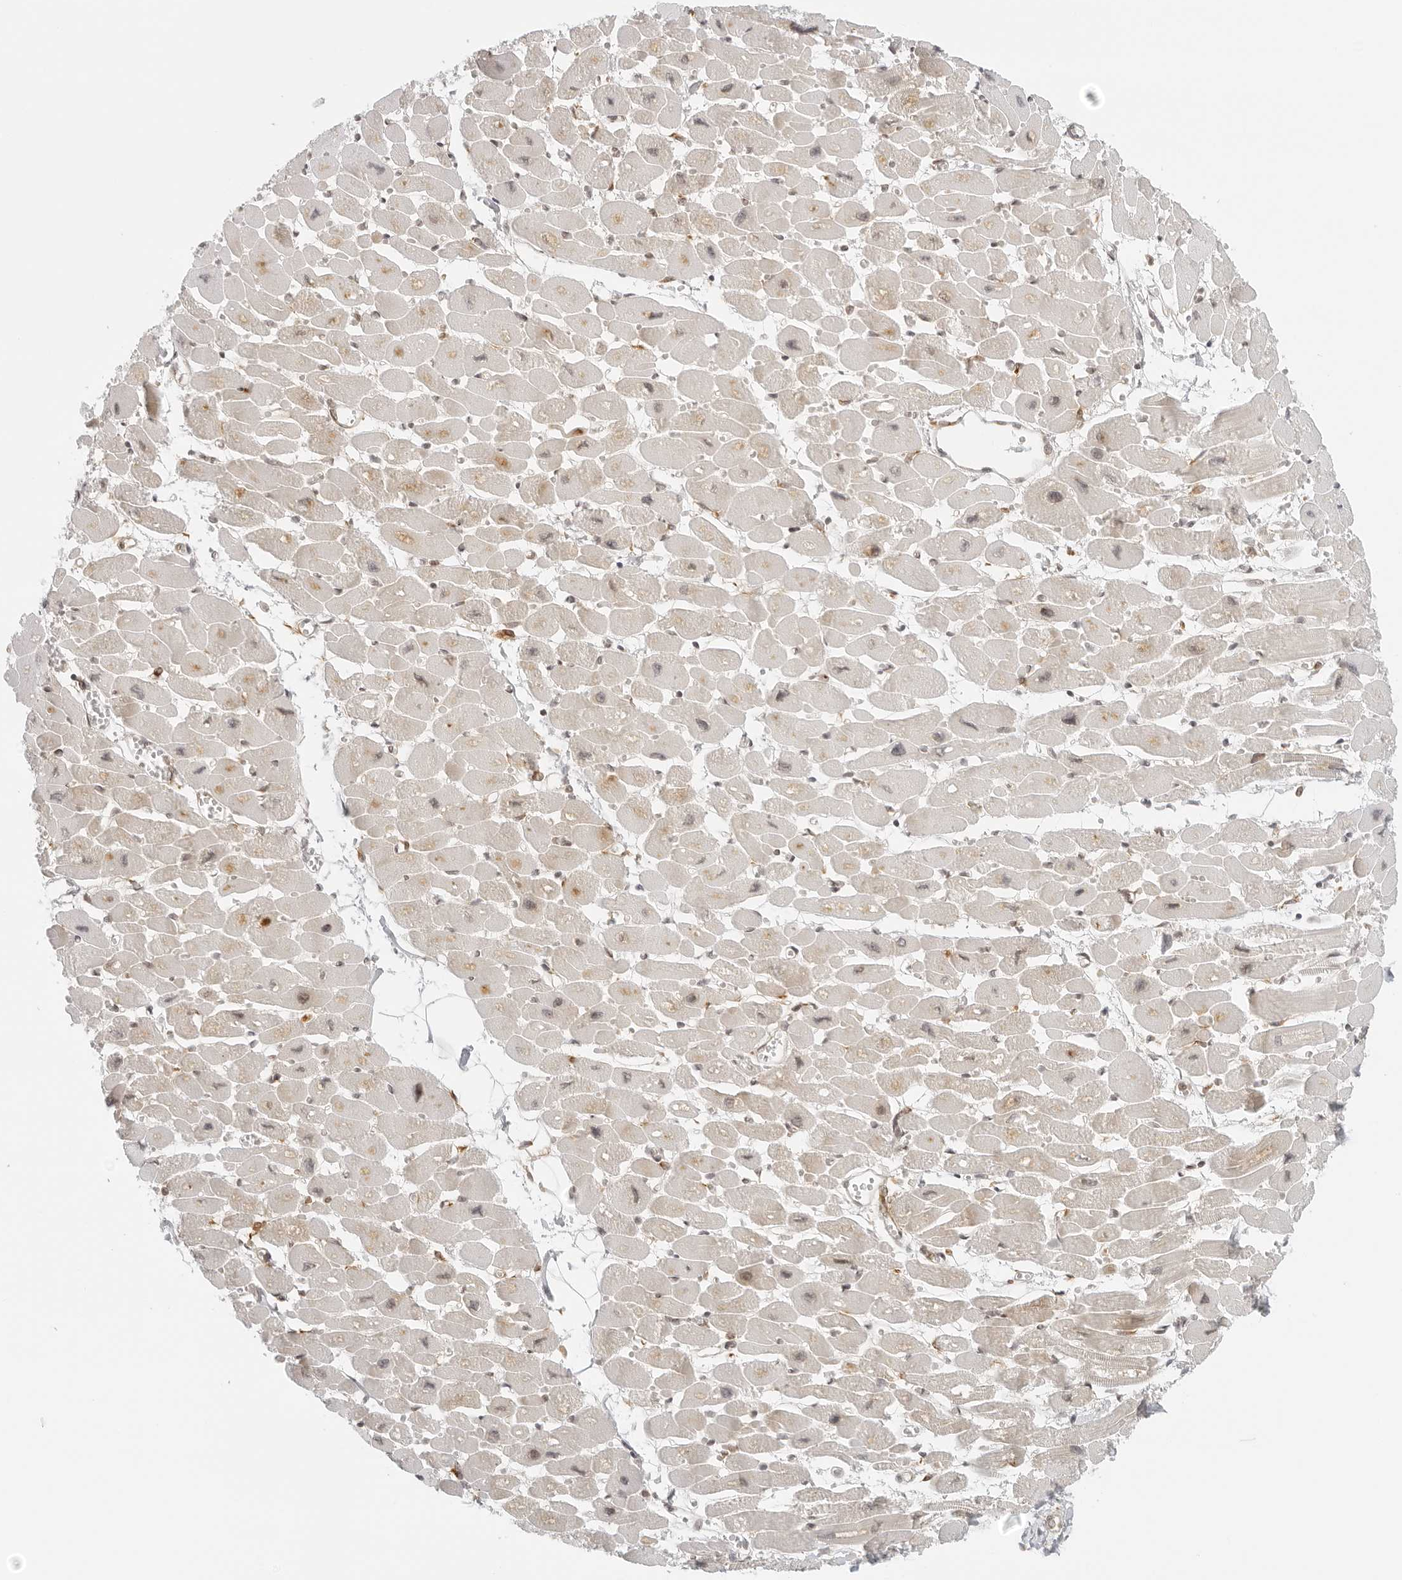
{"staining": {"intensity": "weak", "quantity": "25%-75%", "location": "cytoplasmic/membranous"}, "tissue": "heart muscle", "cell_type": "Cardiomyocytes", "image_type": "normal", "snomed": [{"axis": "morphology", "description": "Normal tissue, NOS"}, {"axis": "topography", "description": "Heart"}], "caption": "Immunohistochemistry (IHC) photomicrograph of benign heart muscle: human heart muscle stained using IHC shows low levels of weak protein expression localized specifically in the cytoplasmic/membranous of cardiomyocytes, appearing as a cytoplasmic/membranous brown color.", "gene": "EIF4G1", "patient": {"sex": "female", "age": 54}}